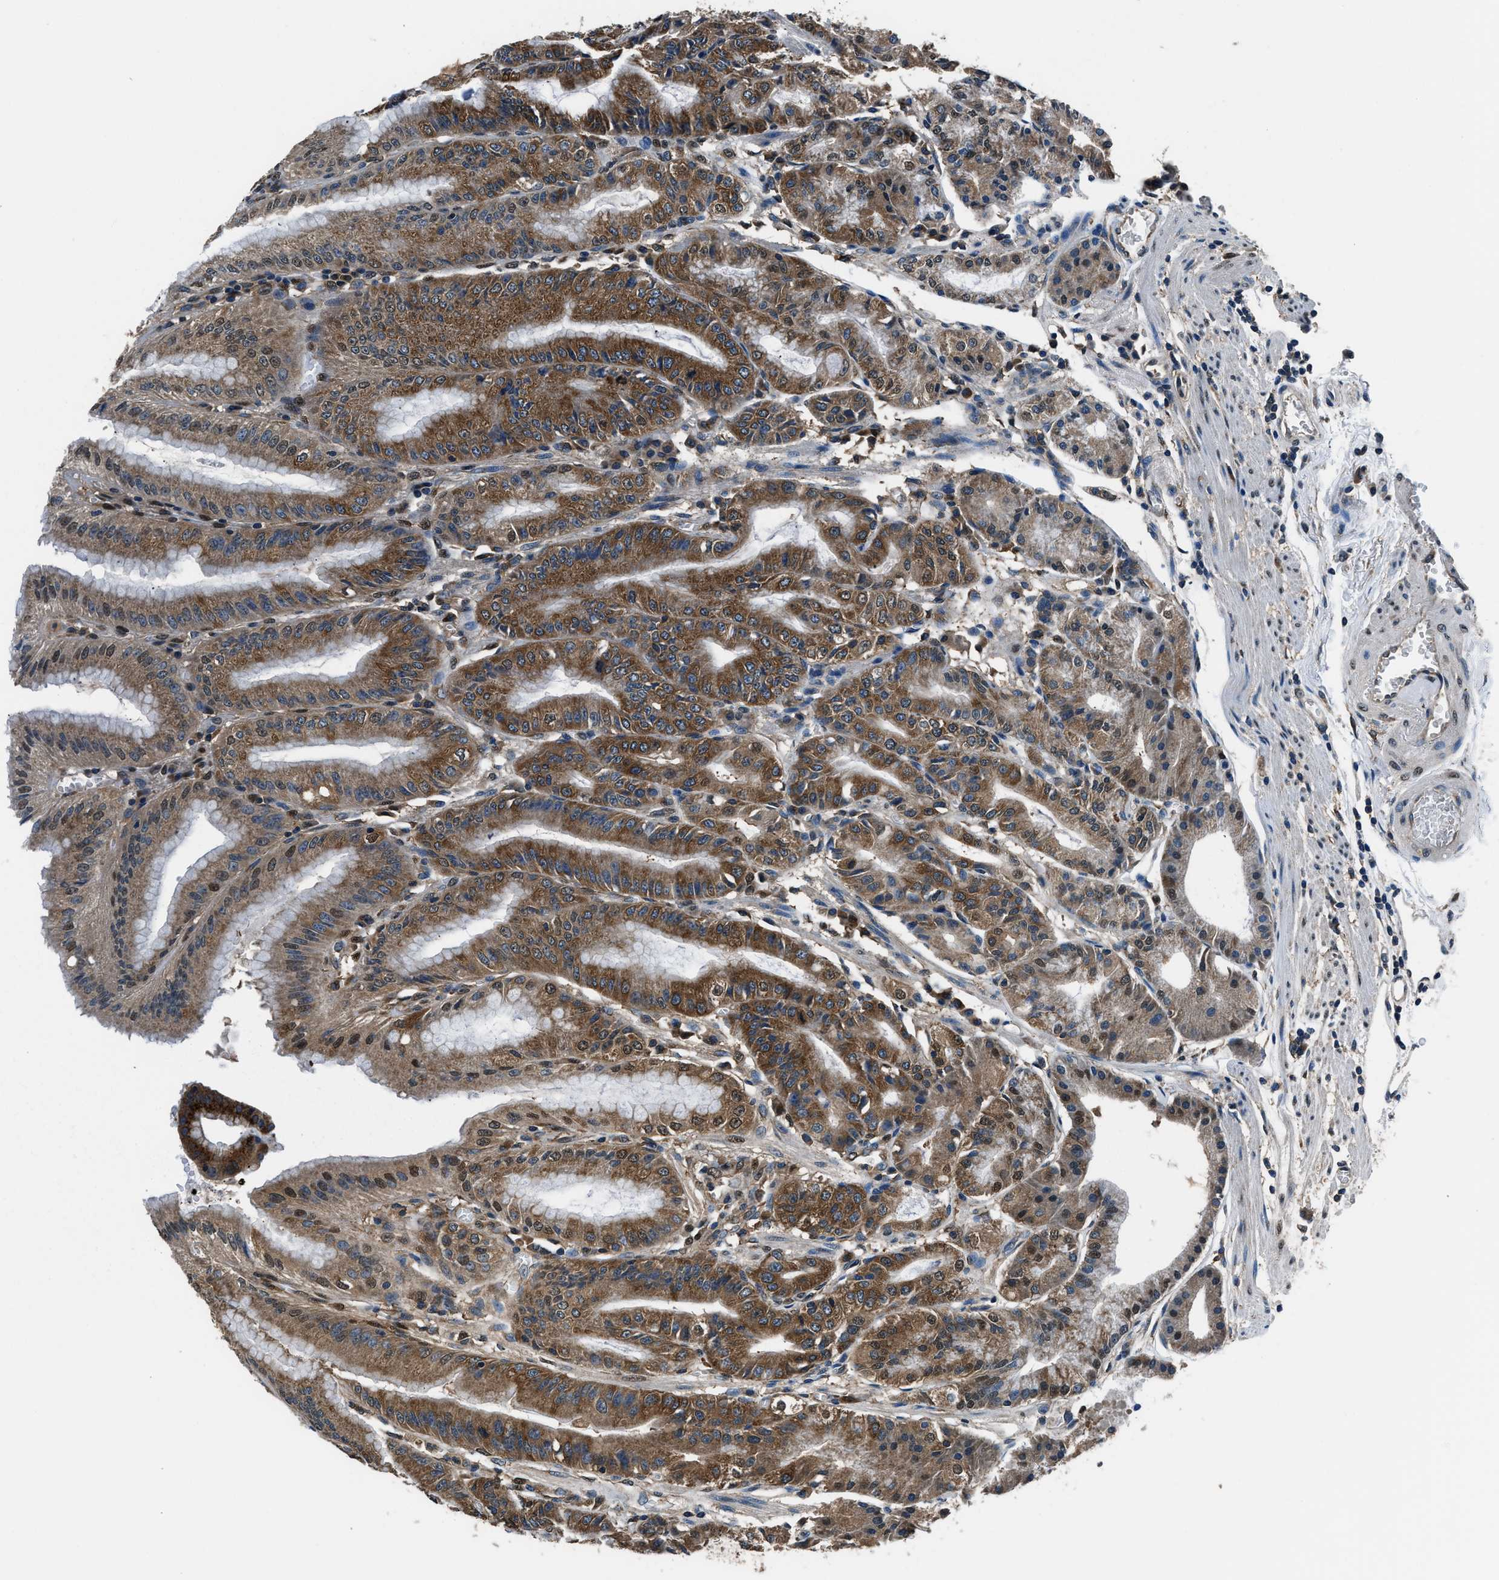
{"staining": {"intensity": "strong", "quantity": ">75%", "location": "cytoplasmic/membranous"}, "tissue": "stomach", "cell_type": "Glandular cells", "image_type": "normal", "snomed": [{"axis": "morphology", "description": "Normal tissue, NOS"}, {"axis": "topography", "description": "Stomach, lower"}], "caption": "Strong cytoplasmic/membranous expression for a protein is present in approximately >75% of glandular cells of unremarkable stomach using immunohistochemistry (IHC).", "gene": "ARFGAP2", "patient": {"sex": "male", "age": 71}}